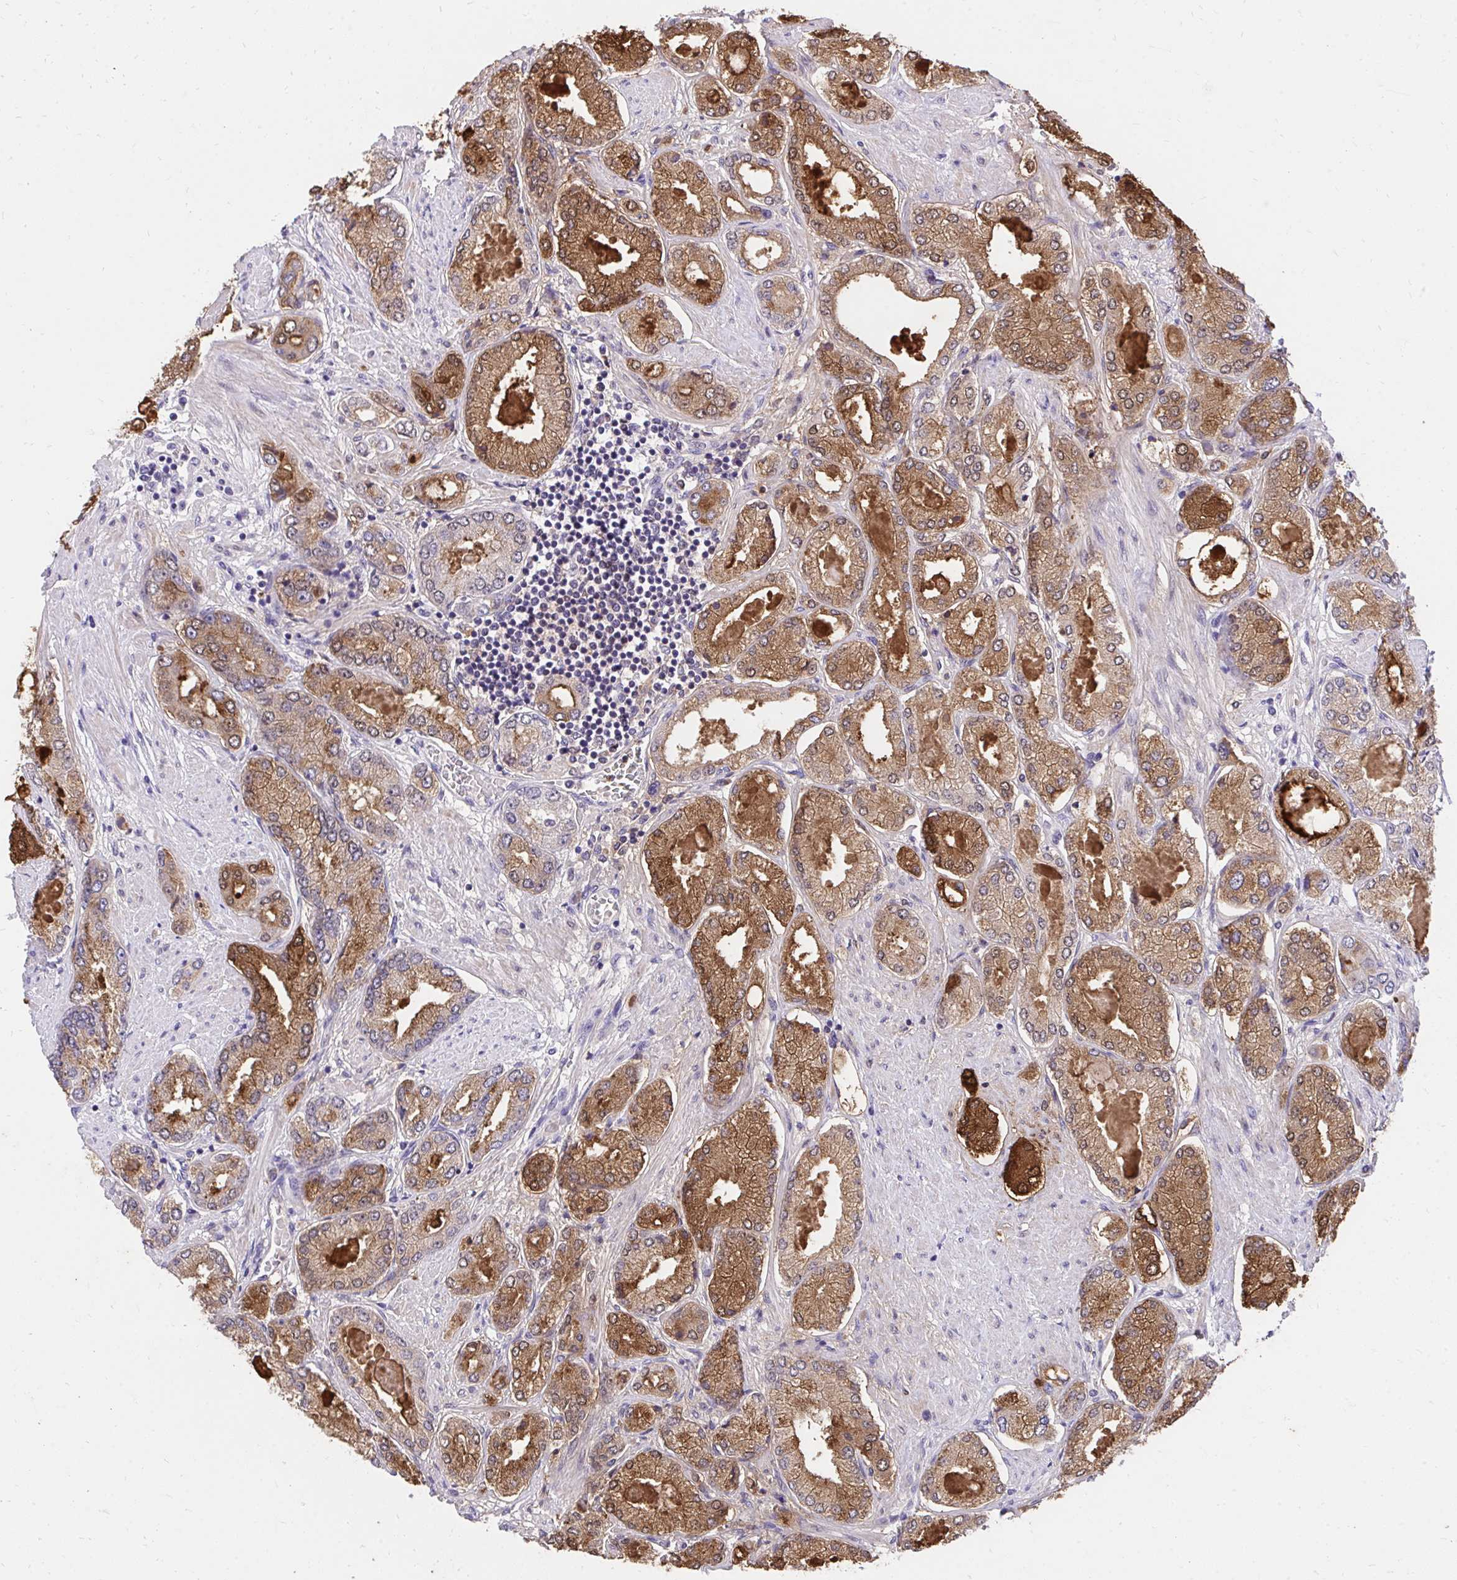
{"staining": {"intensity": "strong", "quantity": "25%-75%", "location": "cytoplasmic/membranous"}, "tissue": "prostate cancer", "cell_type": "Tumor cells", "image_type": "cancer", "snomed": [{"axis": "morphology", "description": "Adenocarcinoma, High grade"}, {"axis": "topography", "description": "Prostate"}], "caption": "A high amount of strong cytoplasmic/membranous expression is identified in approximately 25%-75% of tumor cells in prostate cancer (adenocarcinoma (high-grade)) tissue.", "gene": "KLK1", "patient": {"sex": "male", "age": 68}}